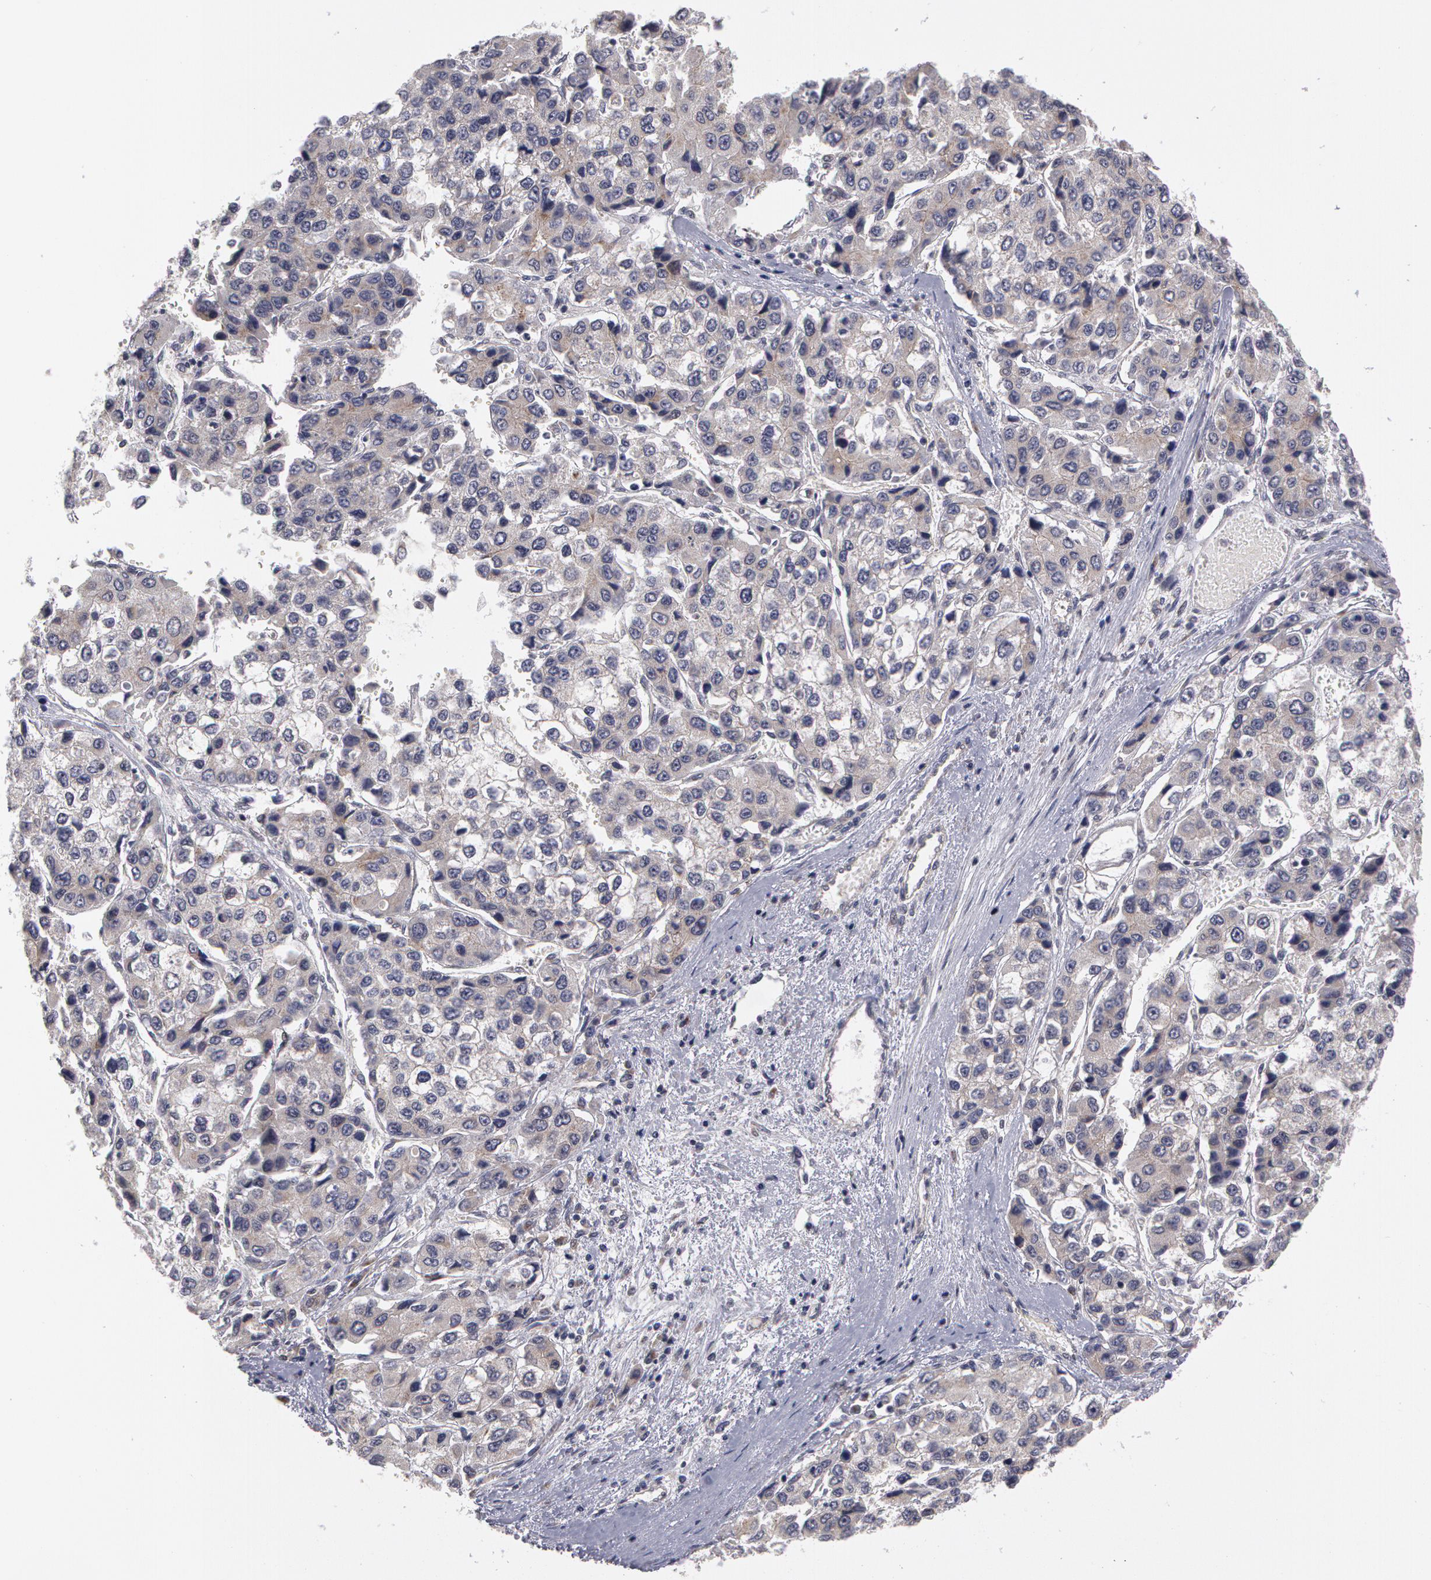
{"staining": {"intensity": "negative", "quantity": "none", "location": "none"}, "tissue": "liver cancer", "cell_type": "Tumor cells", "image_type": "cancer", "snomed": [{"axis": "morphology", "description": "Carcinoma, Hepatocellular, NOS"}, {"axis": "topography", "description": "Liver"}], "caption": "Tumor cells show no significant protein expression in hepatocellular carcinoma (liver).", "gene": "STX5", "patient": {"sex": "female", "age": 66}}